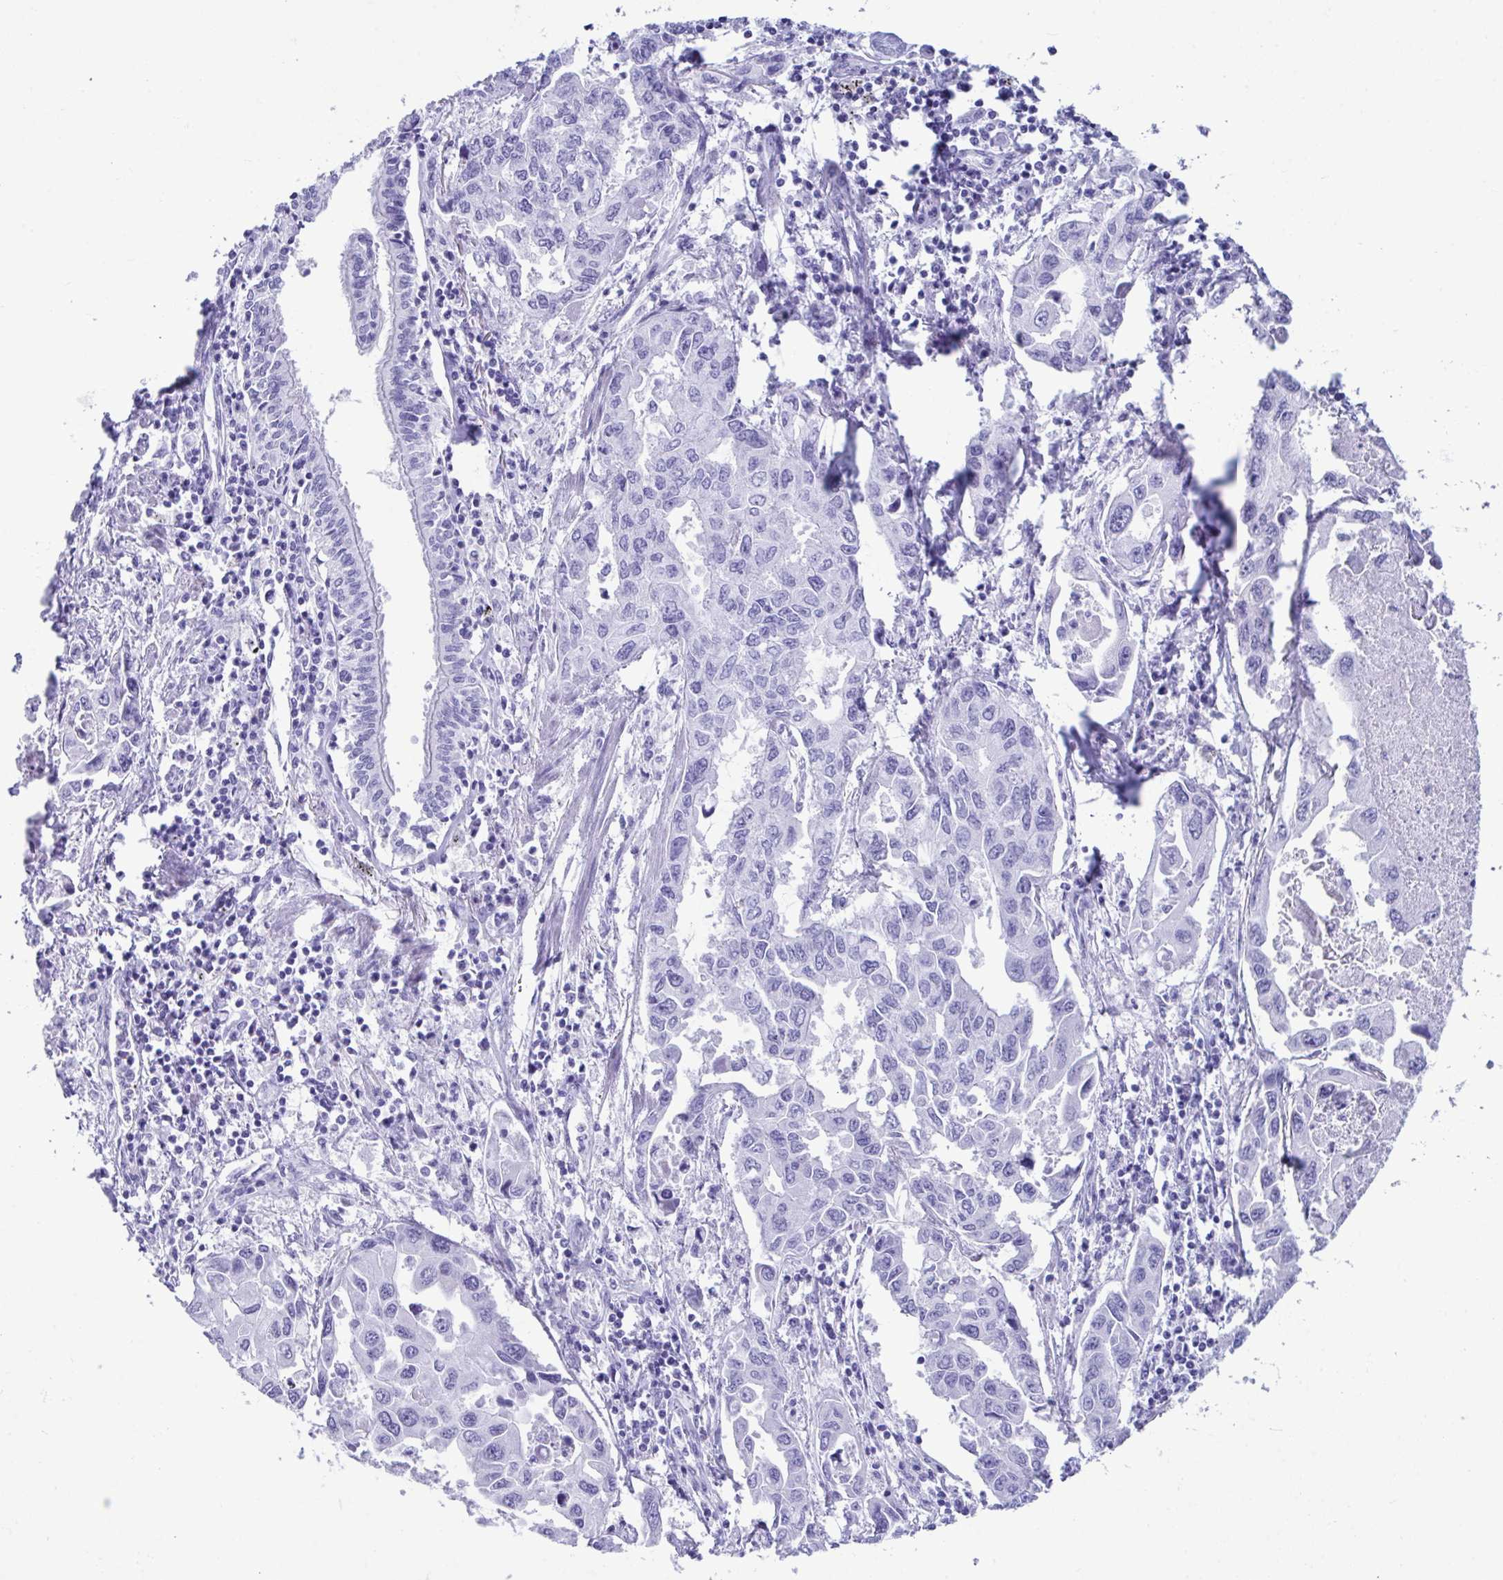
{"staining": {"intensity": "negative", "quantity": "none", "location": "none"}, "tissue": "lung cancer", "cell_type": "Tumor cells", "image_type": "cancer", "snomed": [{"axis": "morphology", "description": "Adenocarcinoma, NOS"}, {"axis": "topography", "description": "Lung"}], "caption": "An immunohistochemistry (IHC) histopathology image of lung cancer (adenocarcinoma) is shown. There is no staining in tumor cells of lung cancer (adenocarcinoma).", "gene": "SMIM9", "patient": {"sex": "male", "age": 64}}